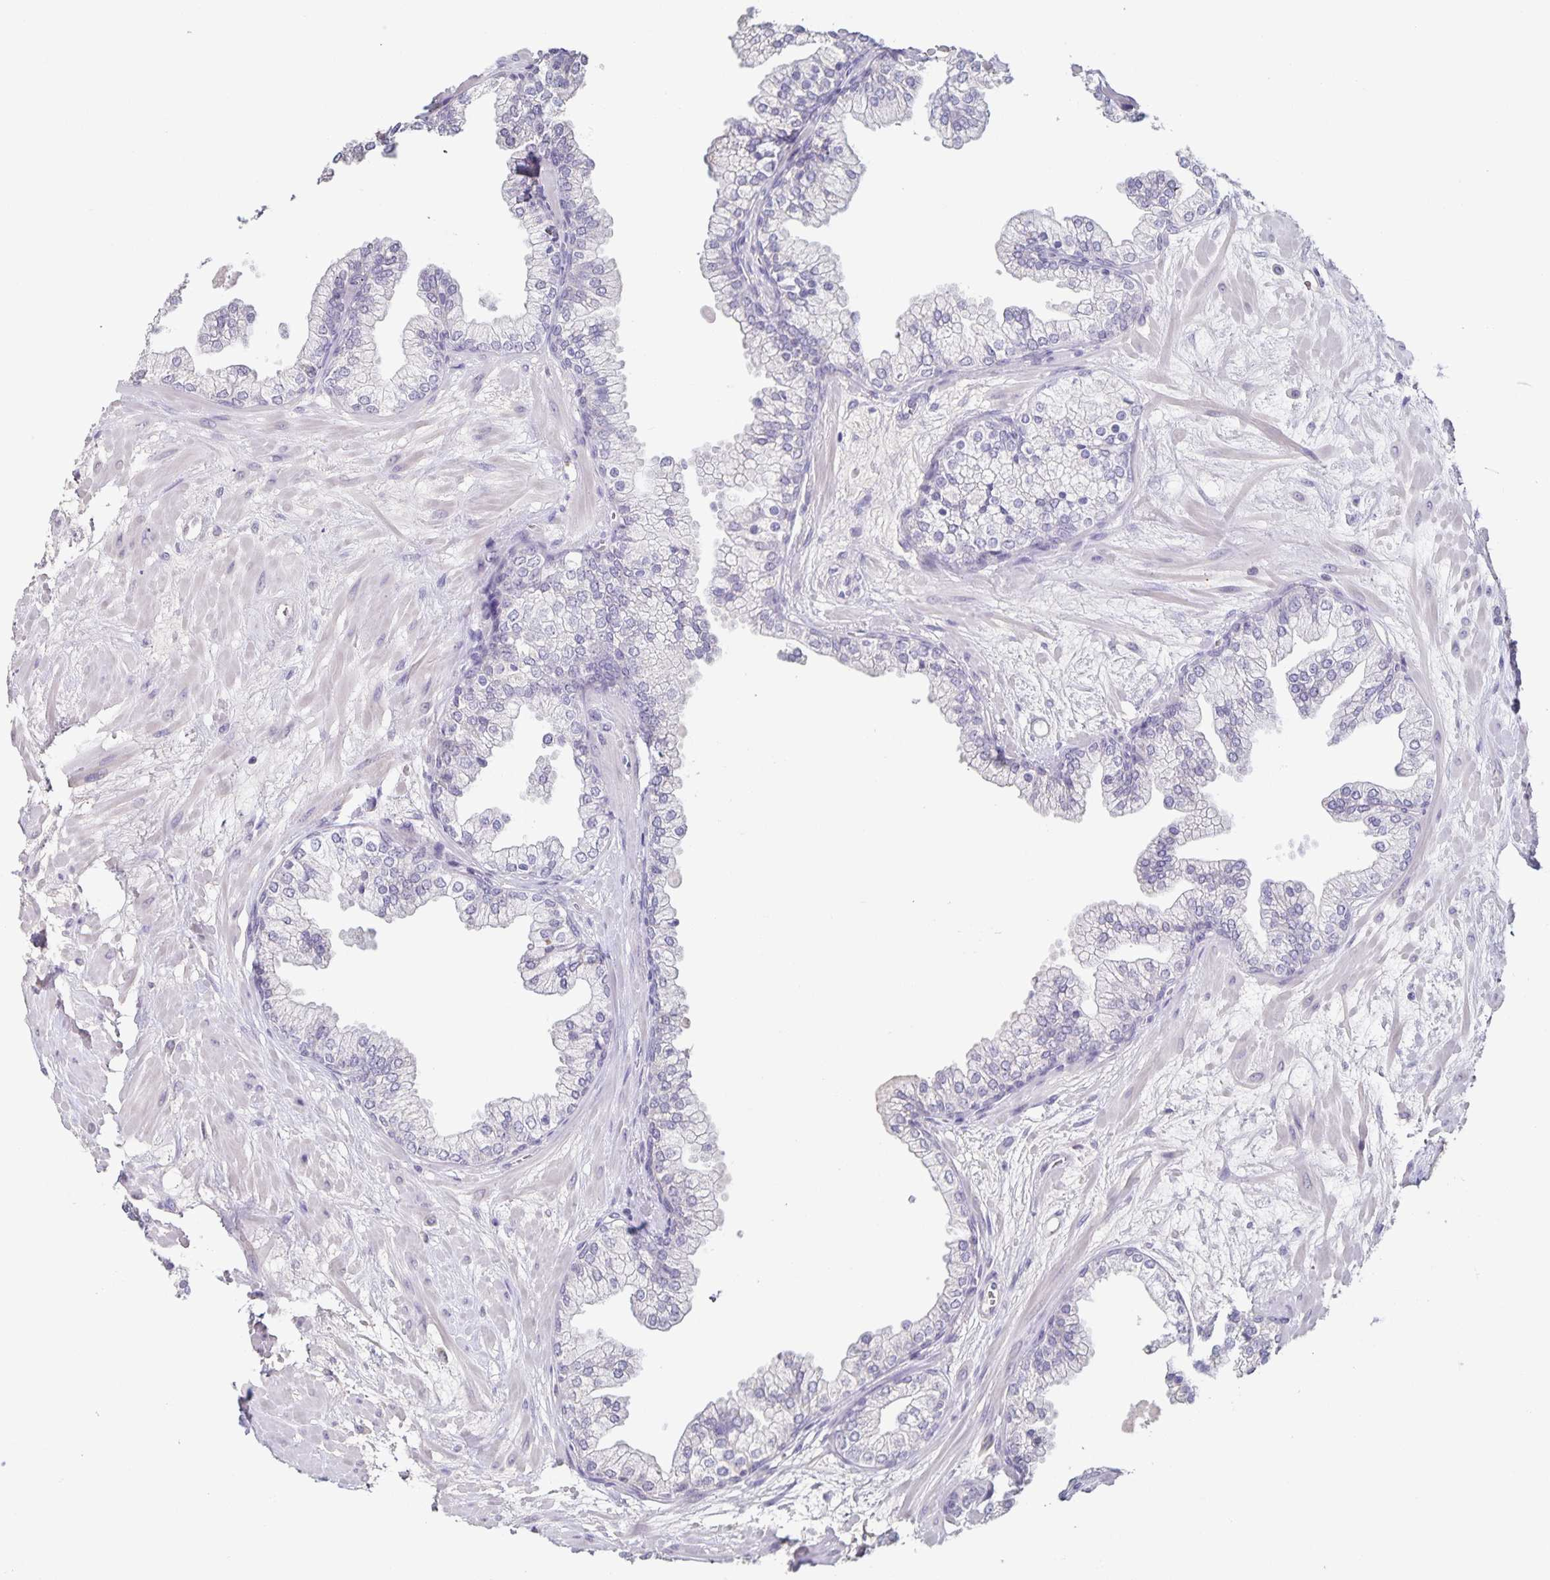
{"staining": {"intensity": "negative", "quantity": "none", "location": "none"}, "tissue": "prostate", "cell_type": "Glandular cells", "image_type": "normal", "snomed": [{"axis": "morphology", "description": "Normal tissue, NOS"}, {"axis": "topography", "description": "Prostate"}, {"axis": "topography", "description": "Peripheral nerve tissue"}], "caption": "A high-resolution image shows immunohistochemistry staining of normal prostate, which demonstrates no significant expression in glandular cells.", "gene": "INSL5", "patient": {"sex": "male", "age": 61}}